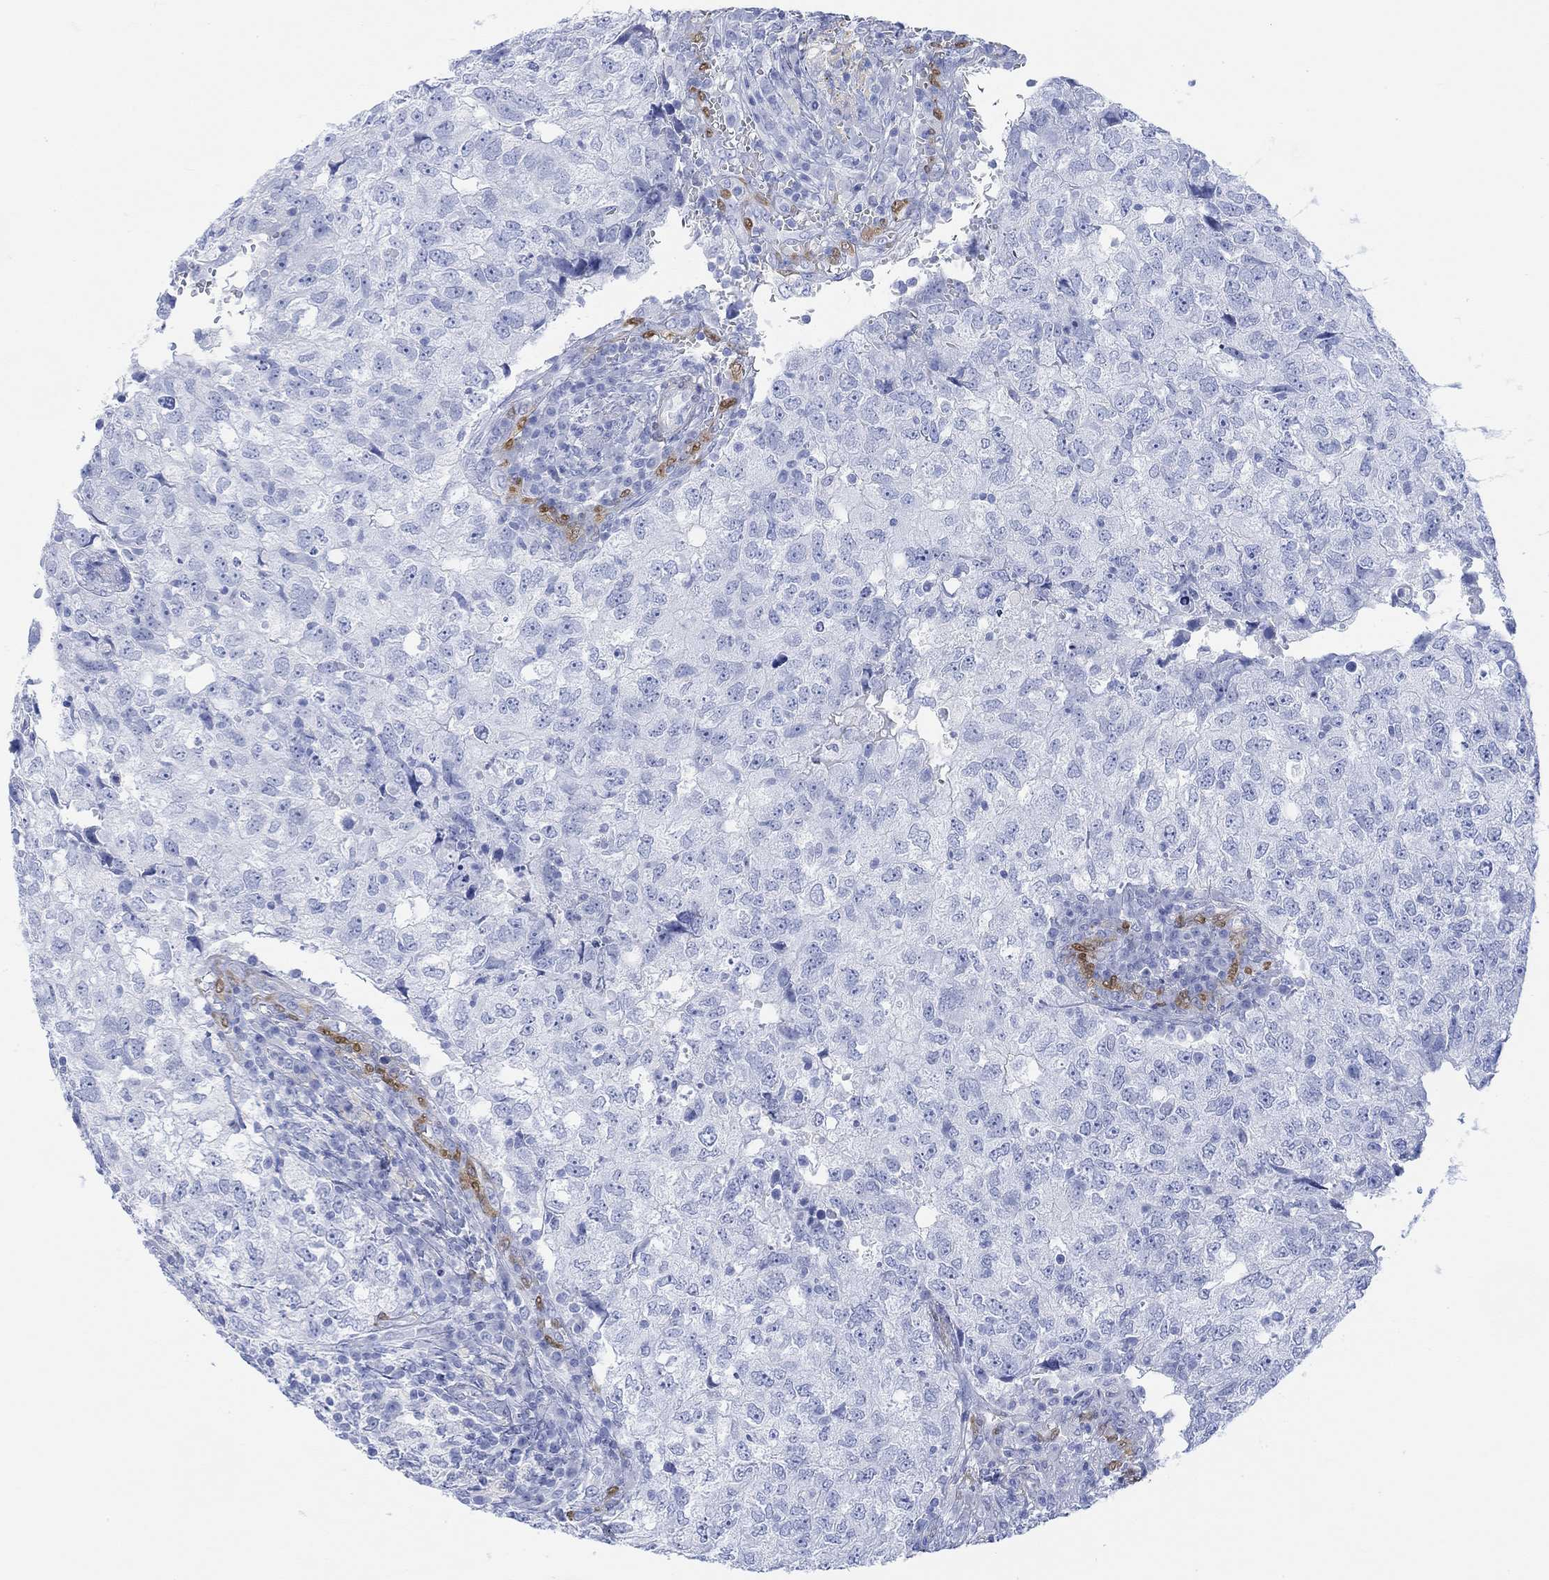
{"staining": {"intensity": "negative", "quantity": "none", "location": "none"}, "tissue": "breast cancer", "cell_type": "Tumor cells", "image_type": "cancer", "snomed": [{"axis": "morphology", "description": "Duct carcinoma"}, {"axis": "topography", "description": "Breast"}], "caption": "DAB (3,3'-diaminobenzidine) immunohistochemical staining of human breast cancer (infiltrating ductal carcinoma) shows no significant positivity in tumor cells.", "gene": "TPPP3", "patient": {"sex": "female", "age": 30}}